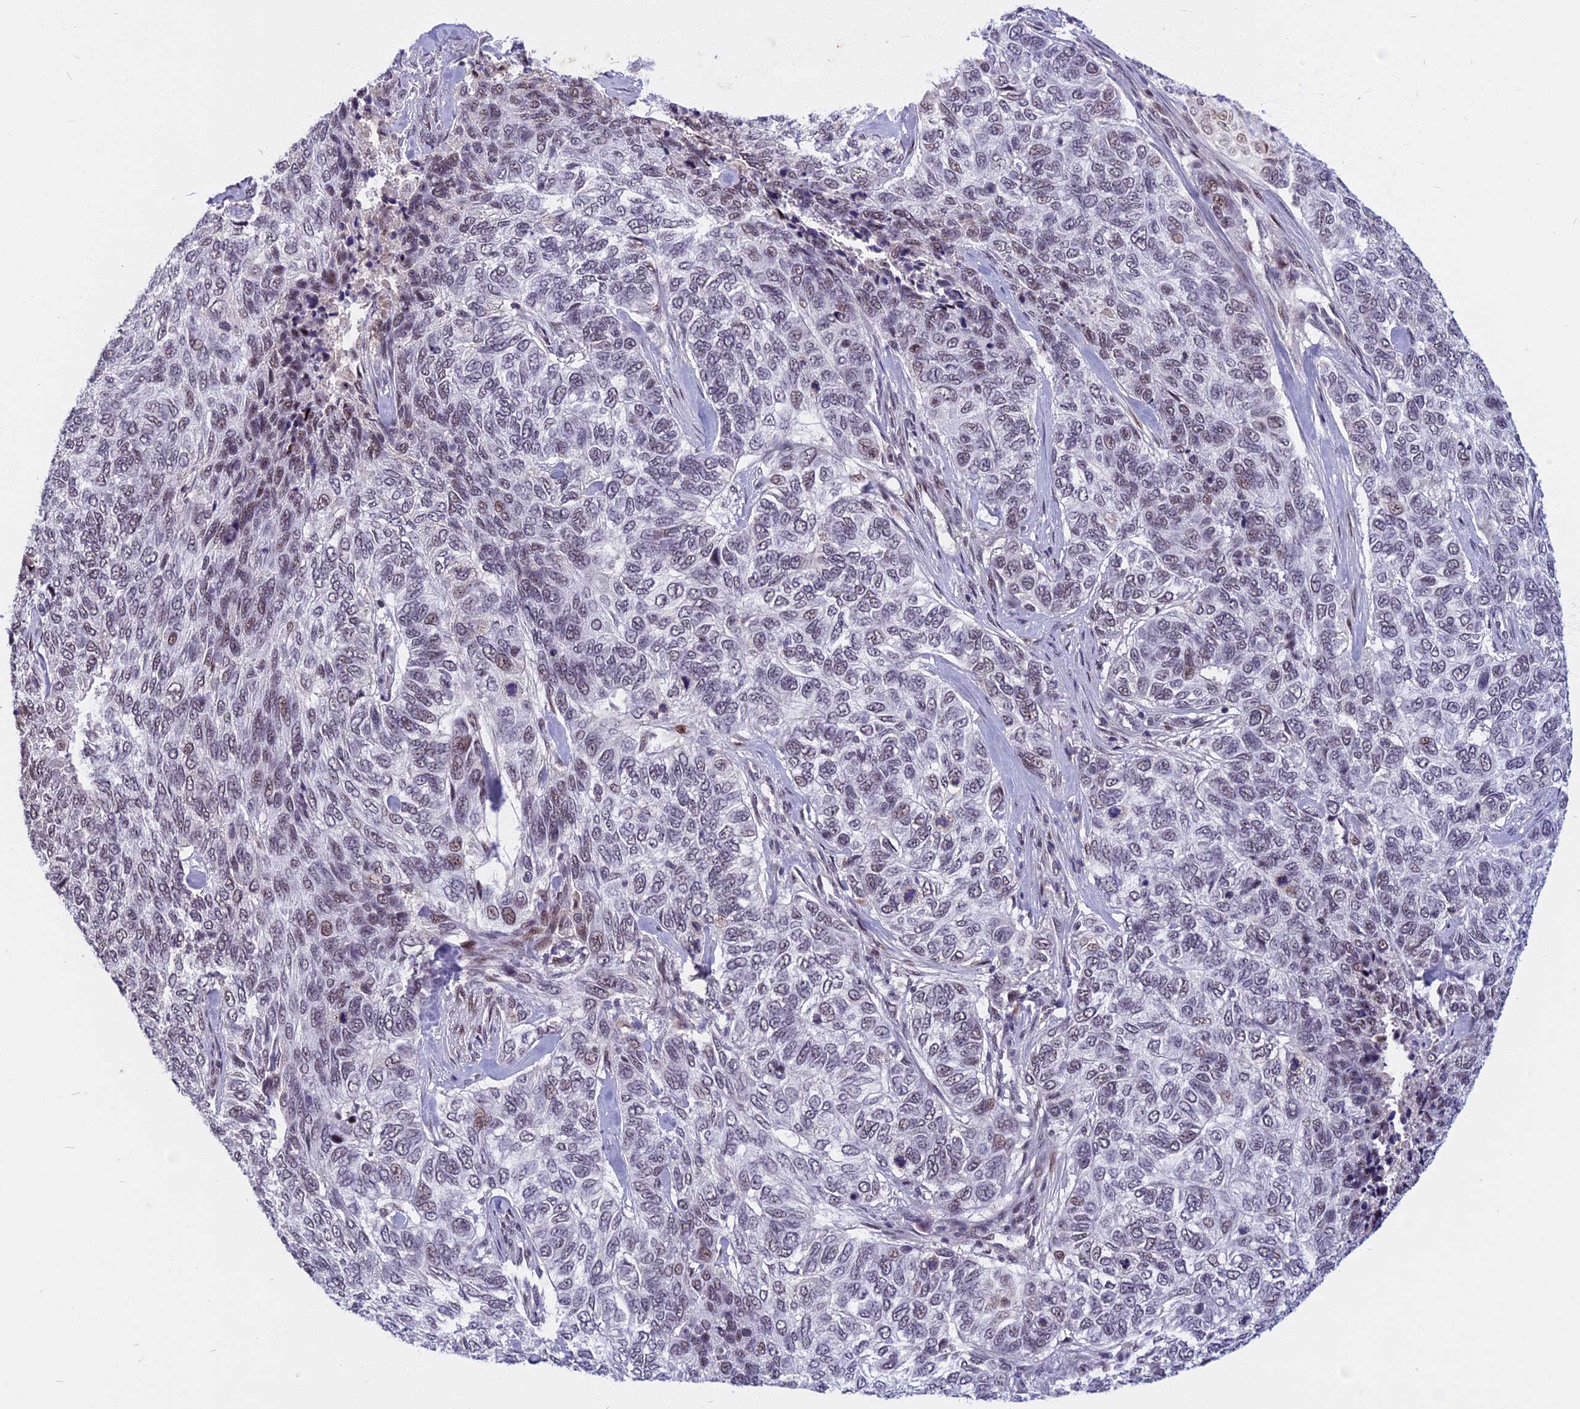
{"staining": {"intensity": "weak", "quantity": "<25%", "location": "nuclear"}, "tissue": "skin cancer", "cell_type": "Tumor cells", "image_type": "cancer", "snomed": [{"axis": "morphology", "description": "Basal cell carcinoma"}, {"axis": "topography", "description": "Skin"}], "caption": "A high-resolution histopathology image shows IHC staining of basal cell carcinoma (skin), which shows no significant expression in tumor cells.", "gene": "CDC7", "patient": {"sex": "female", "age": 65}}